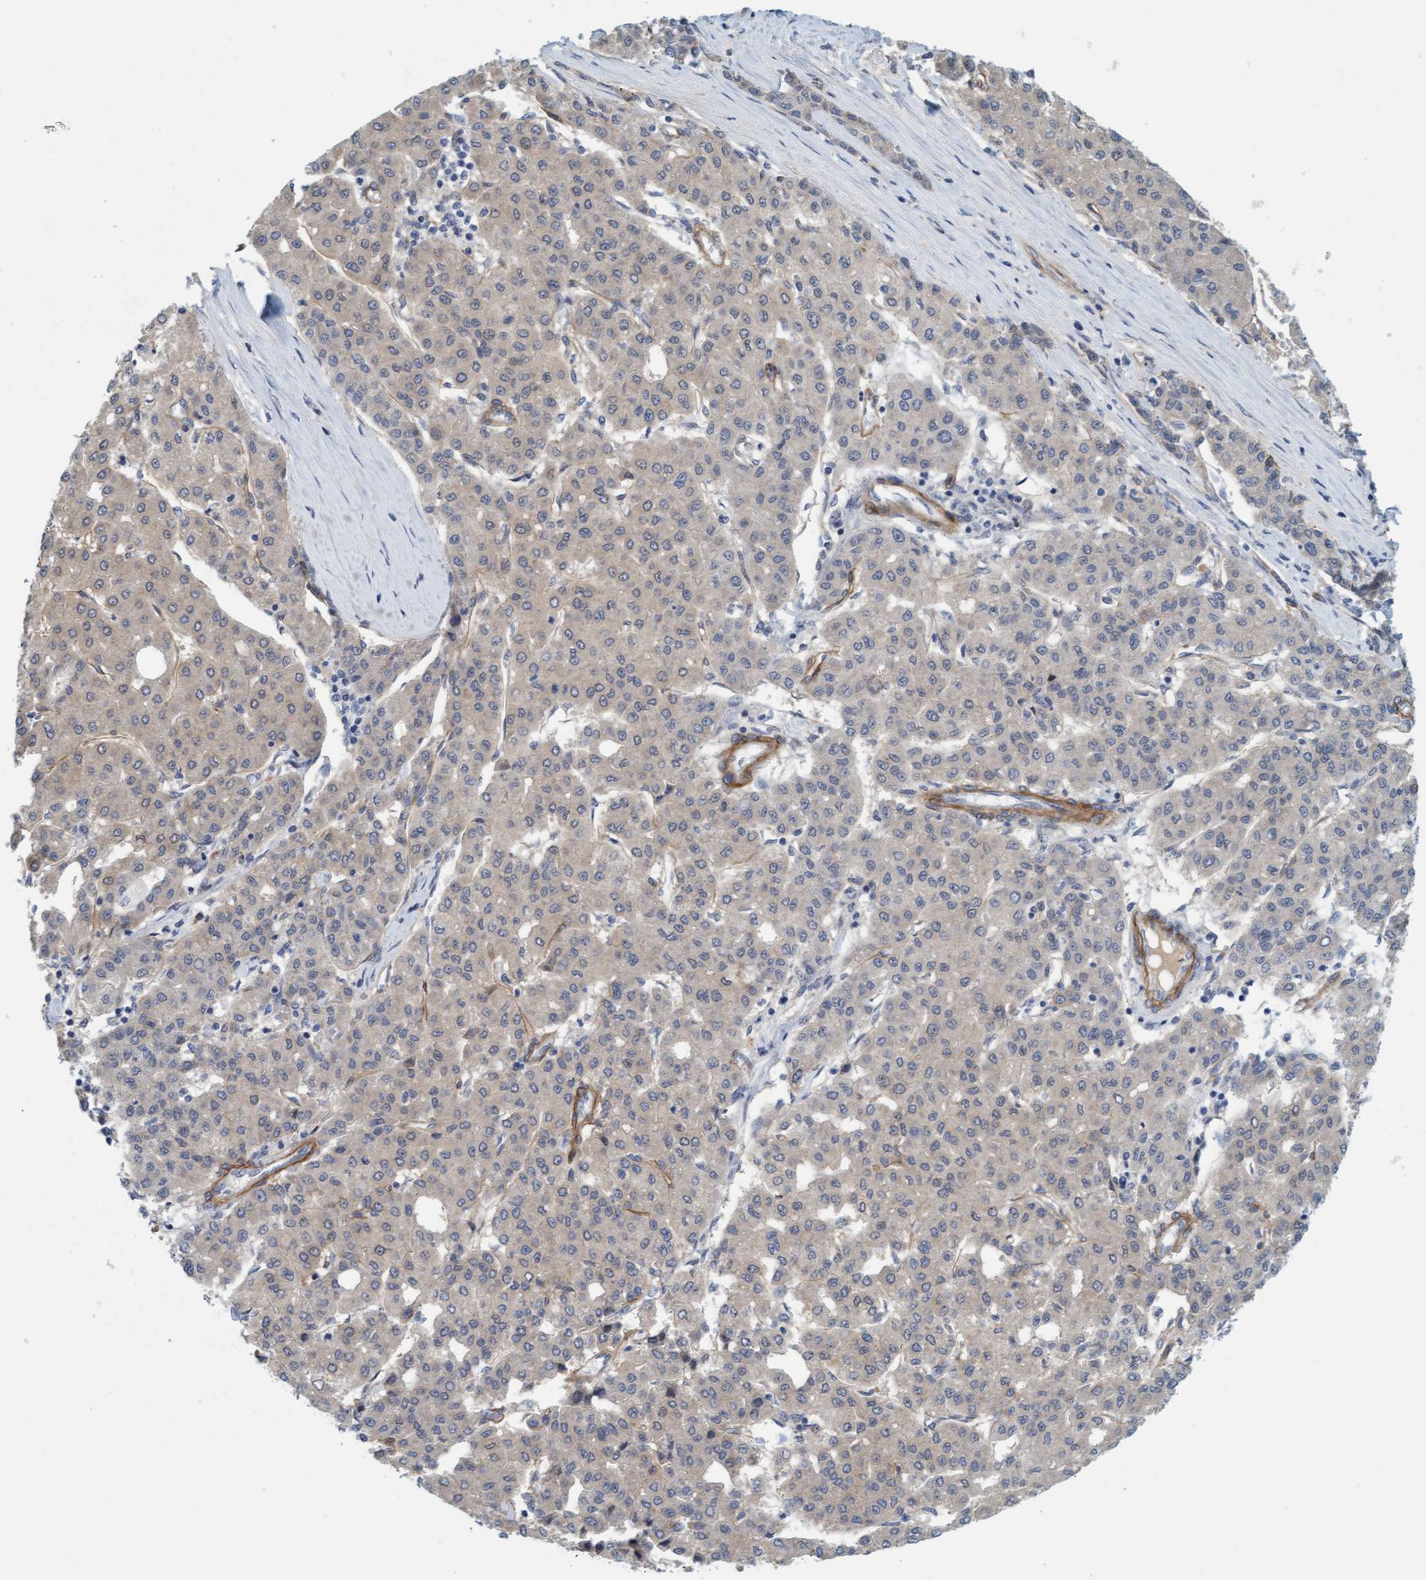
{"staining": {"intensity": "negative", "quantity": "none", "location": "none"}, "tissue": "liver cancer", "cell_type": "Tumor cells", "image_type": "cancer", "snomed": [{"axis": "morphology", "description": "Carcinoma, Hepatocellular, NOS"}, {"axis": "topography", "description": "Liver"}], "caption": "Photomicrograph shows no protein positivity in tumor cells of liver cancer tissue. (Brightfield microscopy of DAB IHC at high magnification).", "gene": "TSTD2", "patient": {"sex": "male", "age": 65}}